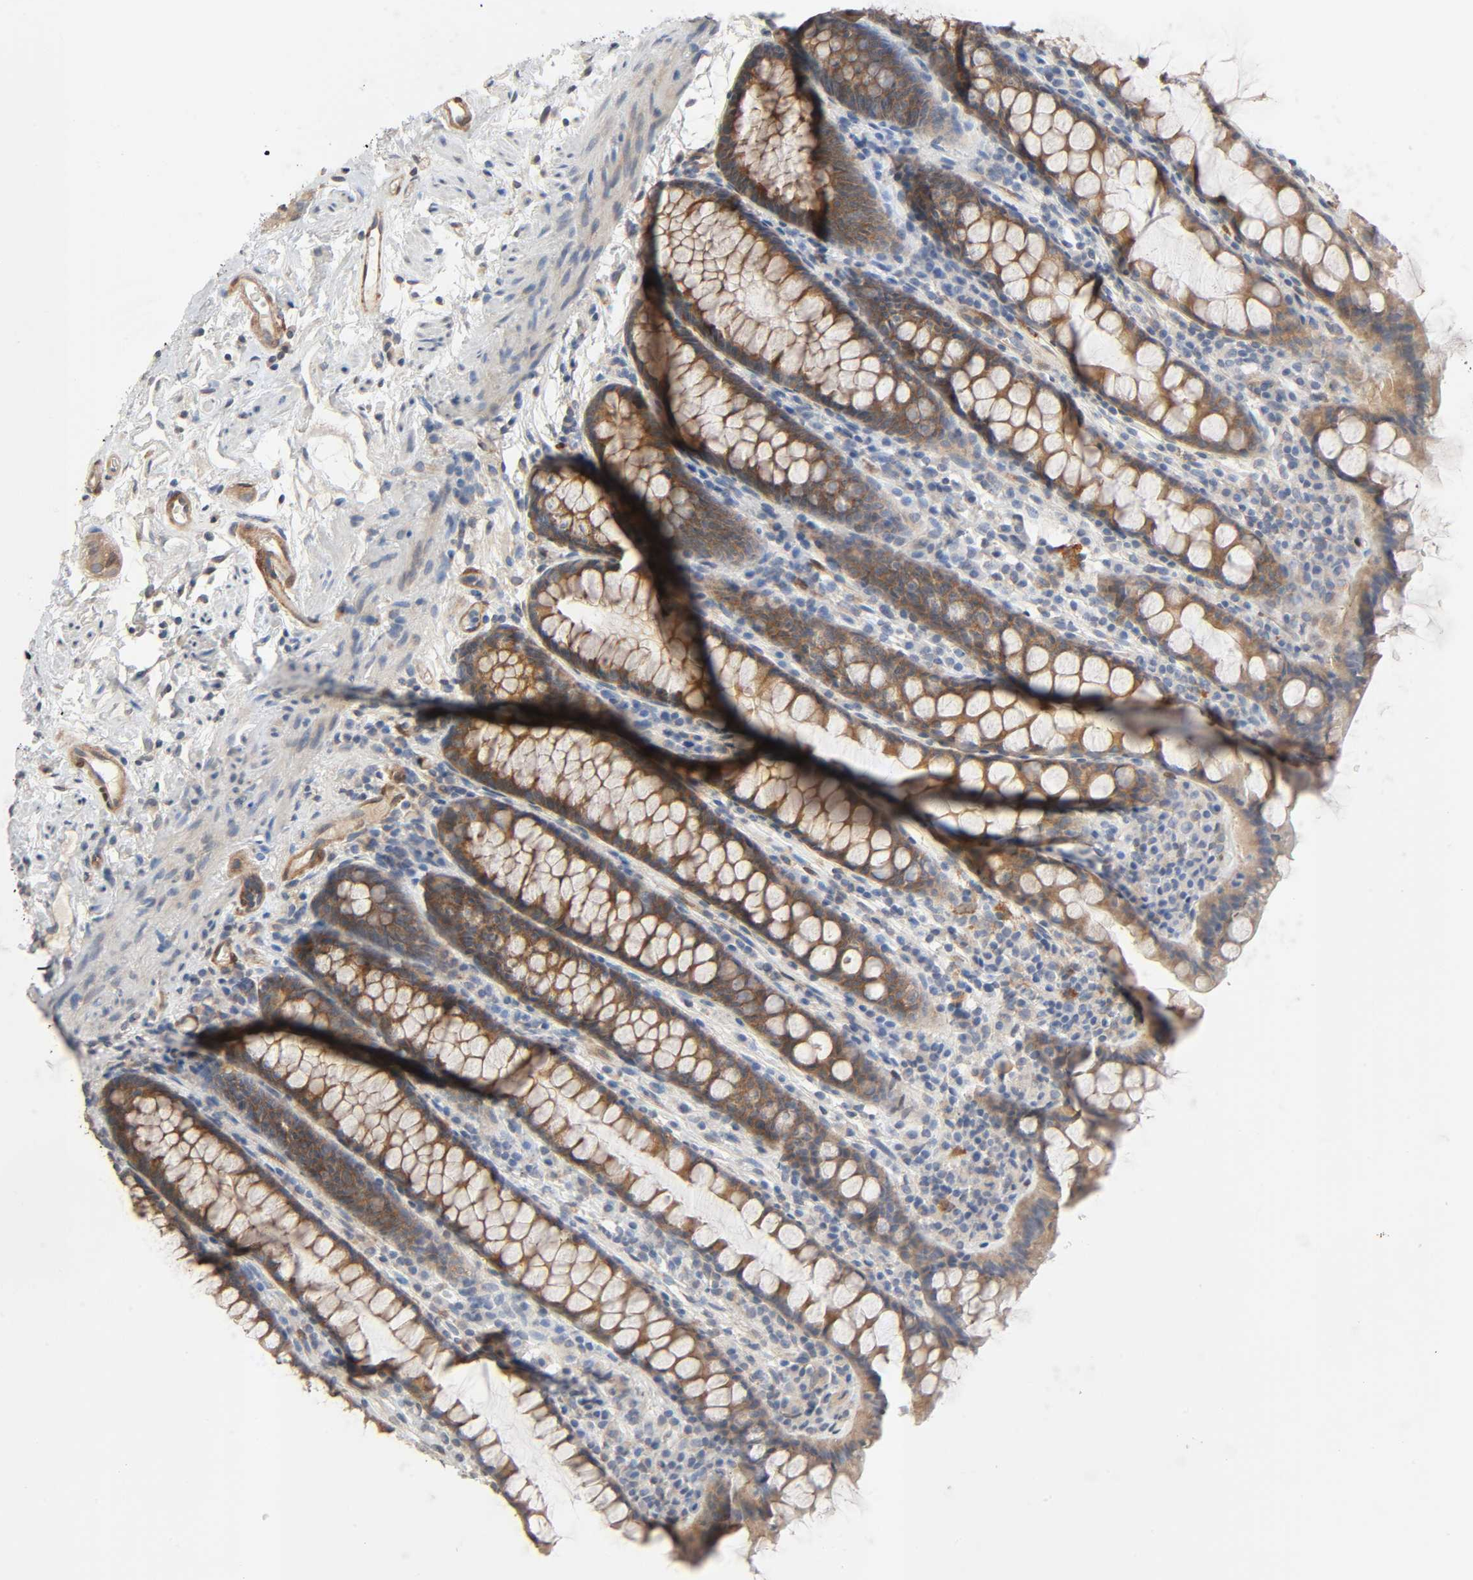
{"staining": {"intensity": "moderate", "quantity": "25%-75%", "location": "cytoplasmic/membranous"}, "tissue": "rectum", "cell_type": "Glandular cells", "image_type": "normal", "snomed": [{"axis": "morphology", "description": "Normal tissue, NOS"}, {"axis": "topography", "description": "Rectum"}], "caption": "Brown immunohistochemical staining in benign rectum exhibits moderate cytoplasmic/membranous positivity in approximately 25%-75% of glandular cells. The staining was performed using DAB (3,3'-diaminobenzidine) to visualize the protein expression in brown, while the nuclei were stained in blue with hematoxylin (Magnification: 20x).", "gene": "PTK2", "patient": {"sex": "male", "age": 92}}